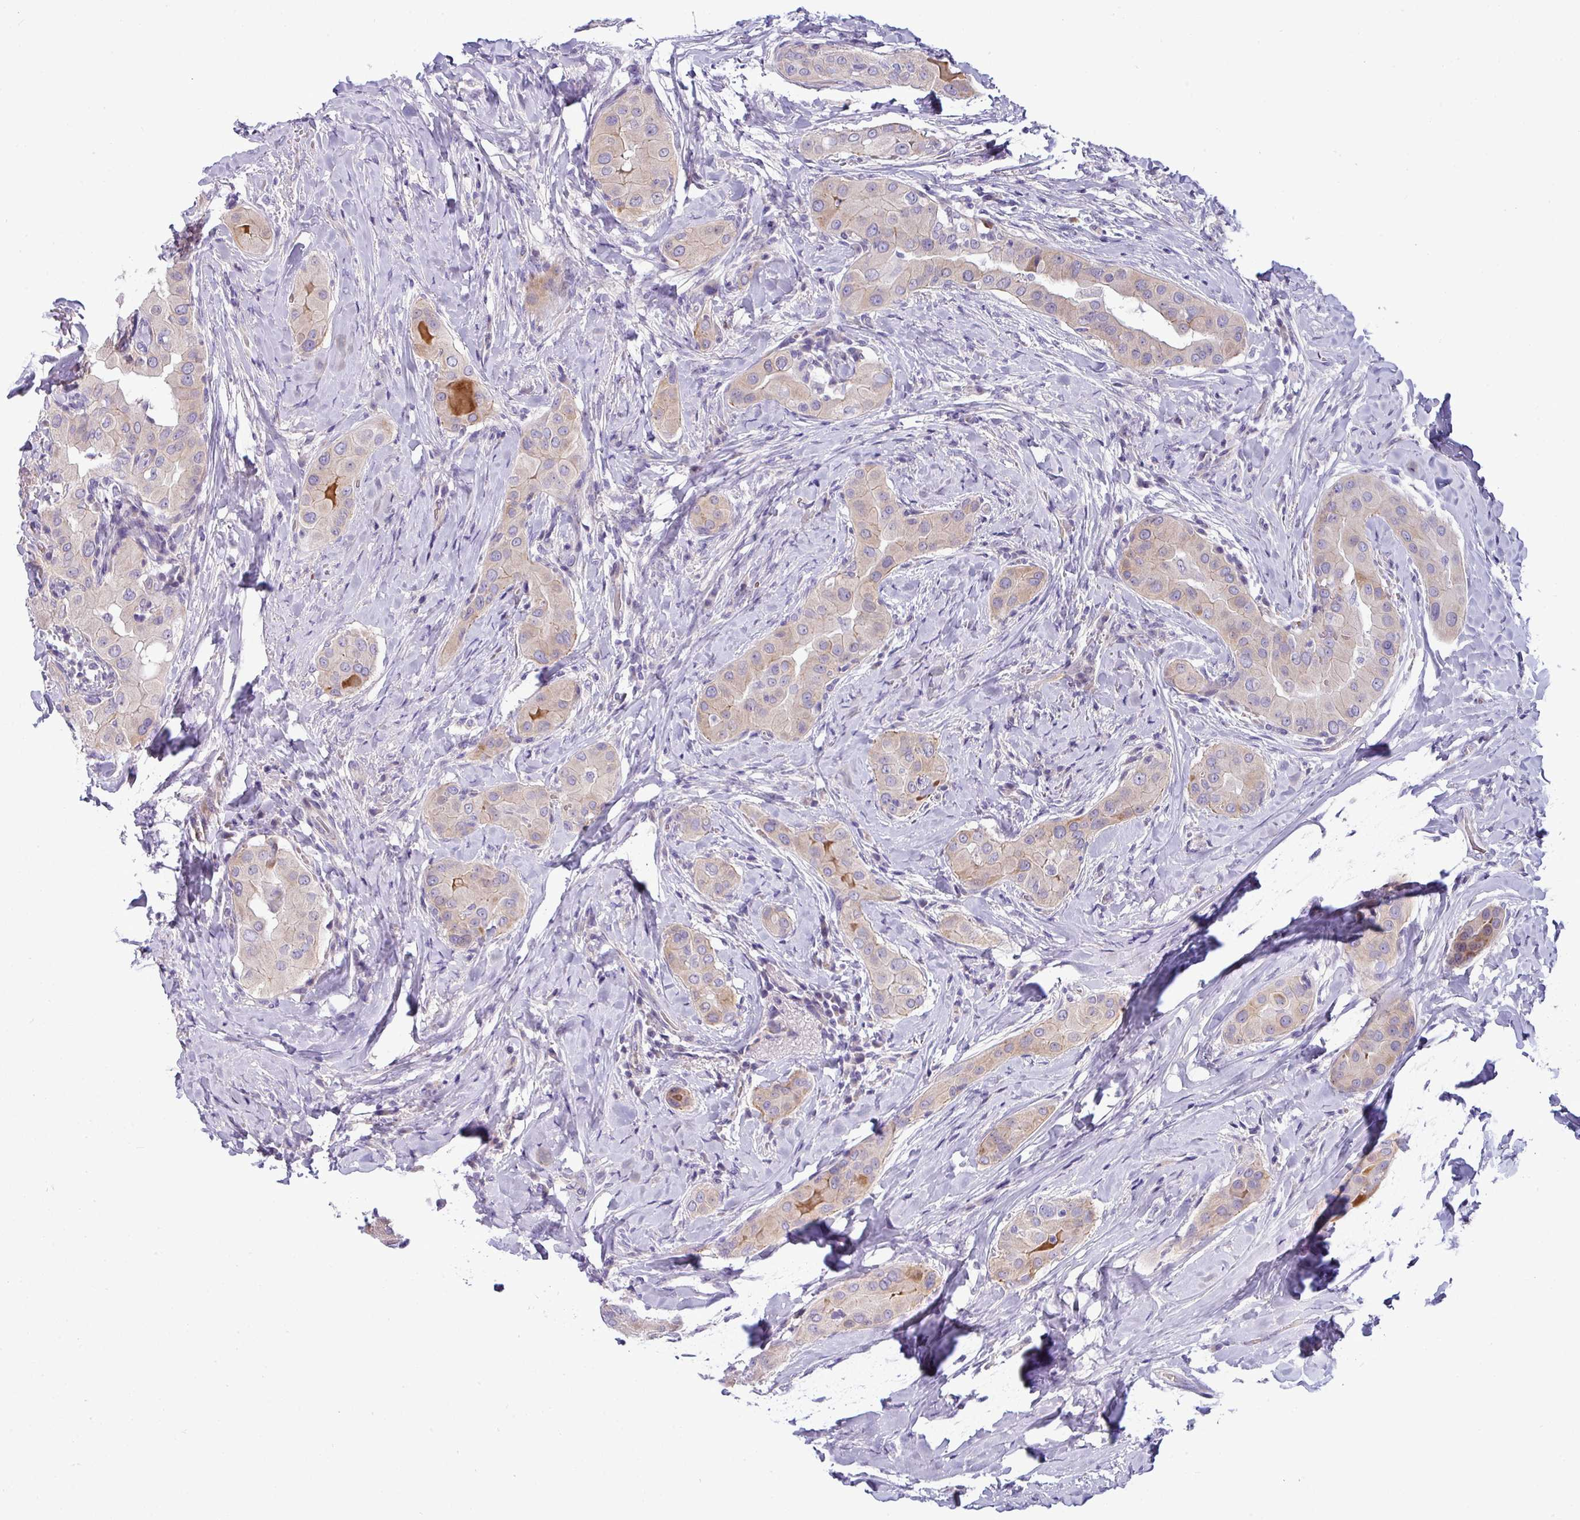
{"staining": {"intensity": "weak", "quantity": "<25%", "location": "cytoplasmic/membranous"}, "tissue": "thyroid cancer", "cell_type": "Tumor cells", "image_type": "cancer", "snomed": [{"axis": "morphology", "description": "Papillary adenocarcinoma, NOS"}, {"axis": "topography", "description": "Thyroid gland"}], "caption": "High magnification brightfield microscopy of thyroid cancer stained with DAB (brown) and counterstained with hematoxylin (blue): tumor cells show no significant positivity.", "gene": "ACAP3", "patient": {"sex": "male", "age": 33}}